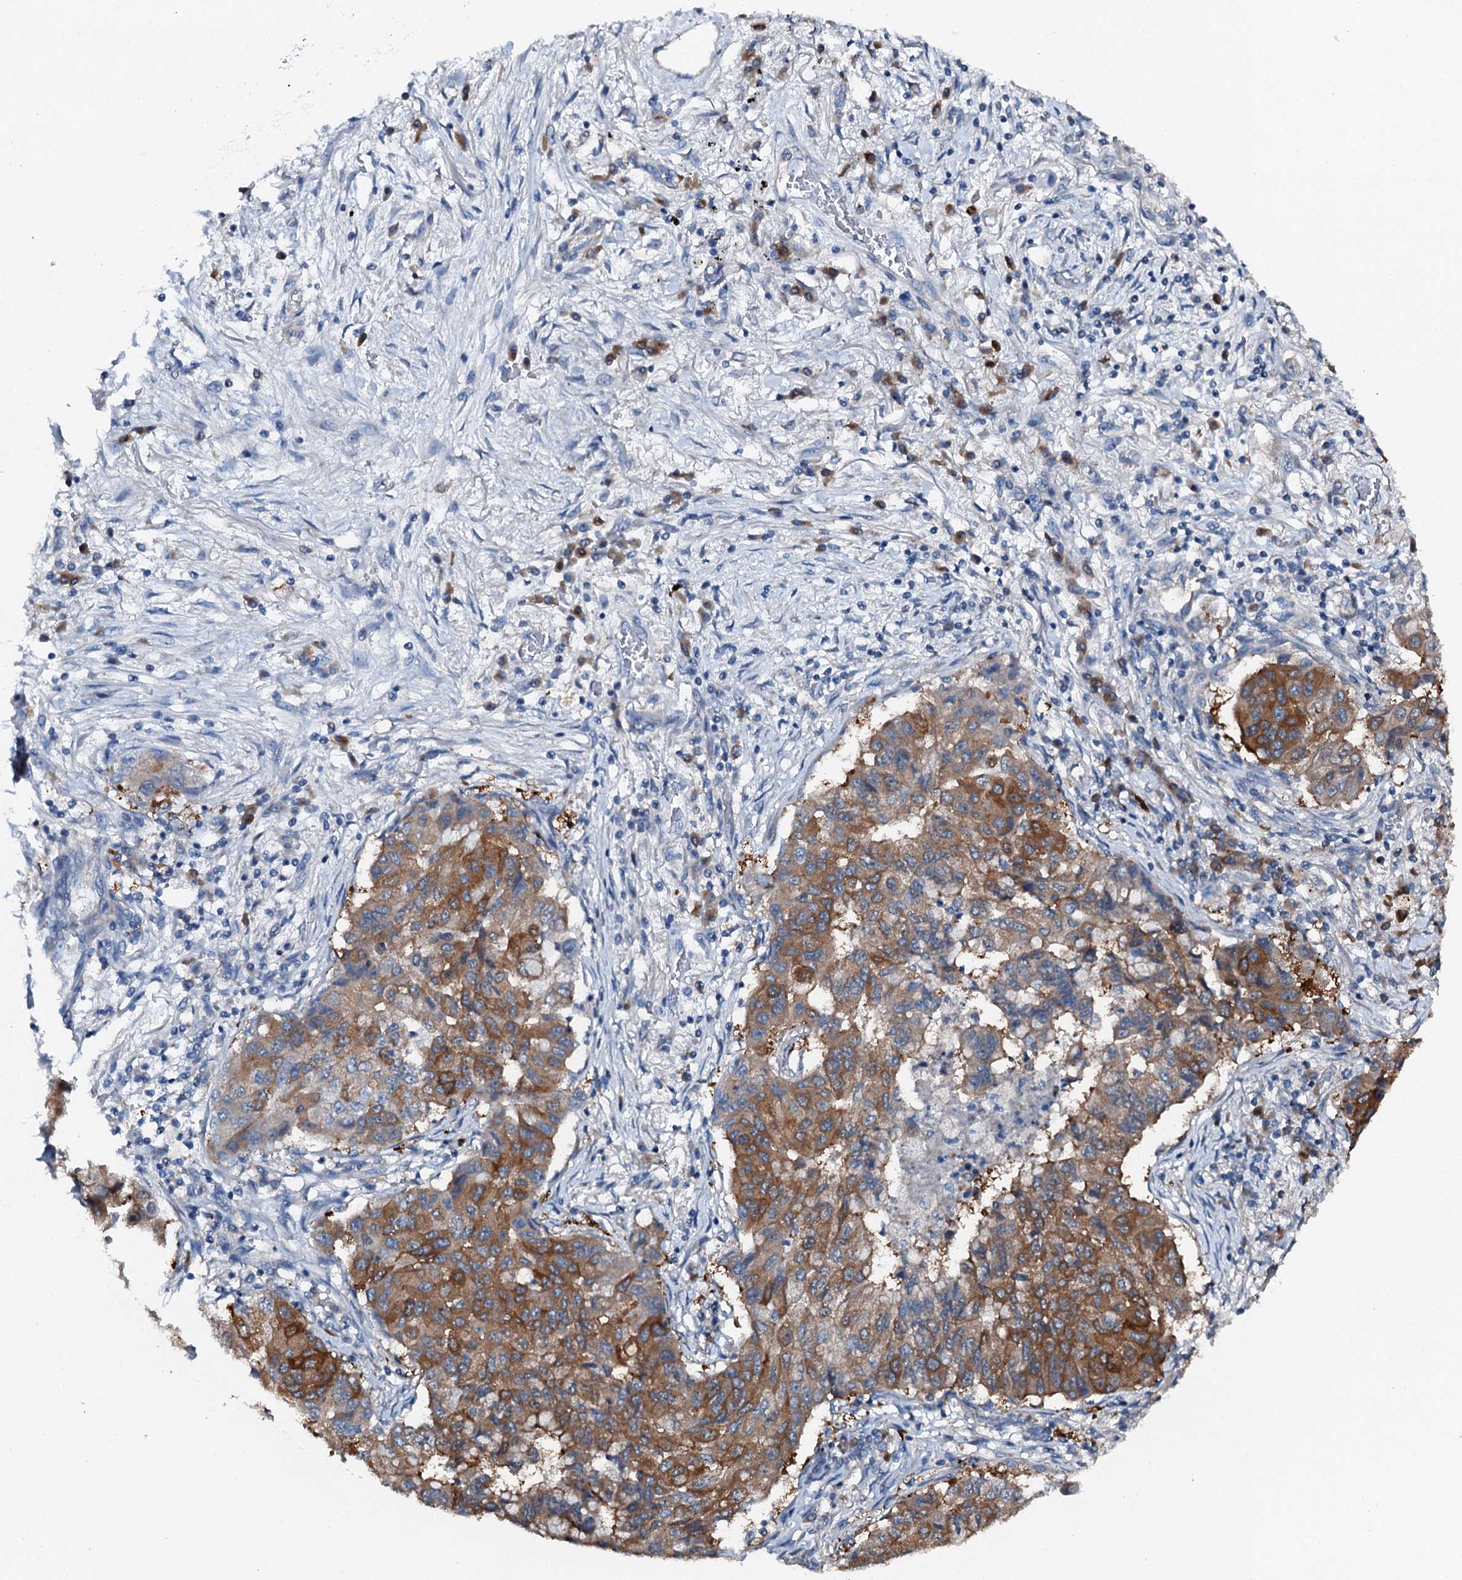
{"staining": {"intensity": "moderate", "quantity": ">75%", "location": "cytoplasmic/membranous"}, "tissue": "lung cancer", "cell_type": "Tumor cells", "image_type": "cancer", "snomed": [{"axis": "morphology", "description": "Squamous cell carcinoma, NOS"}, {"axis": "topography", "description": "Lung"}], "caption": "IHC of human lung cancer (squamous cell carcinoma) reveals medium levels of moderate cytoplasmic/membranous staining in about >75% of tumor cells.", "gene": "GFOD2", "patient": {"sex": "male", "age": 74}}